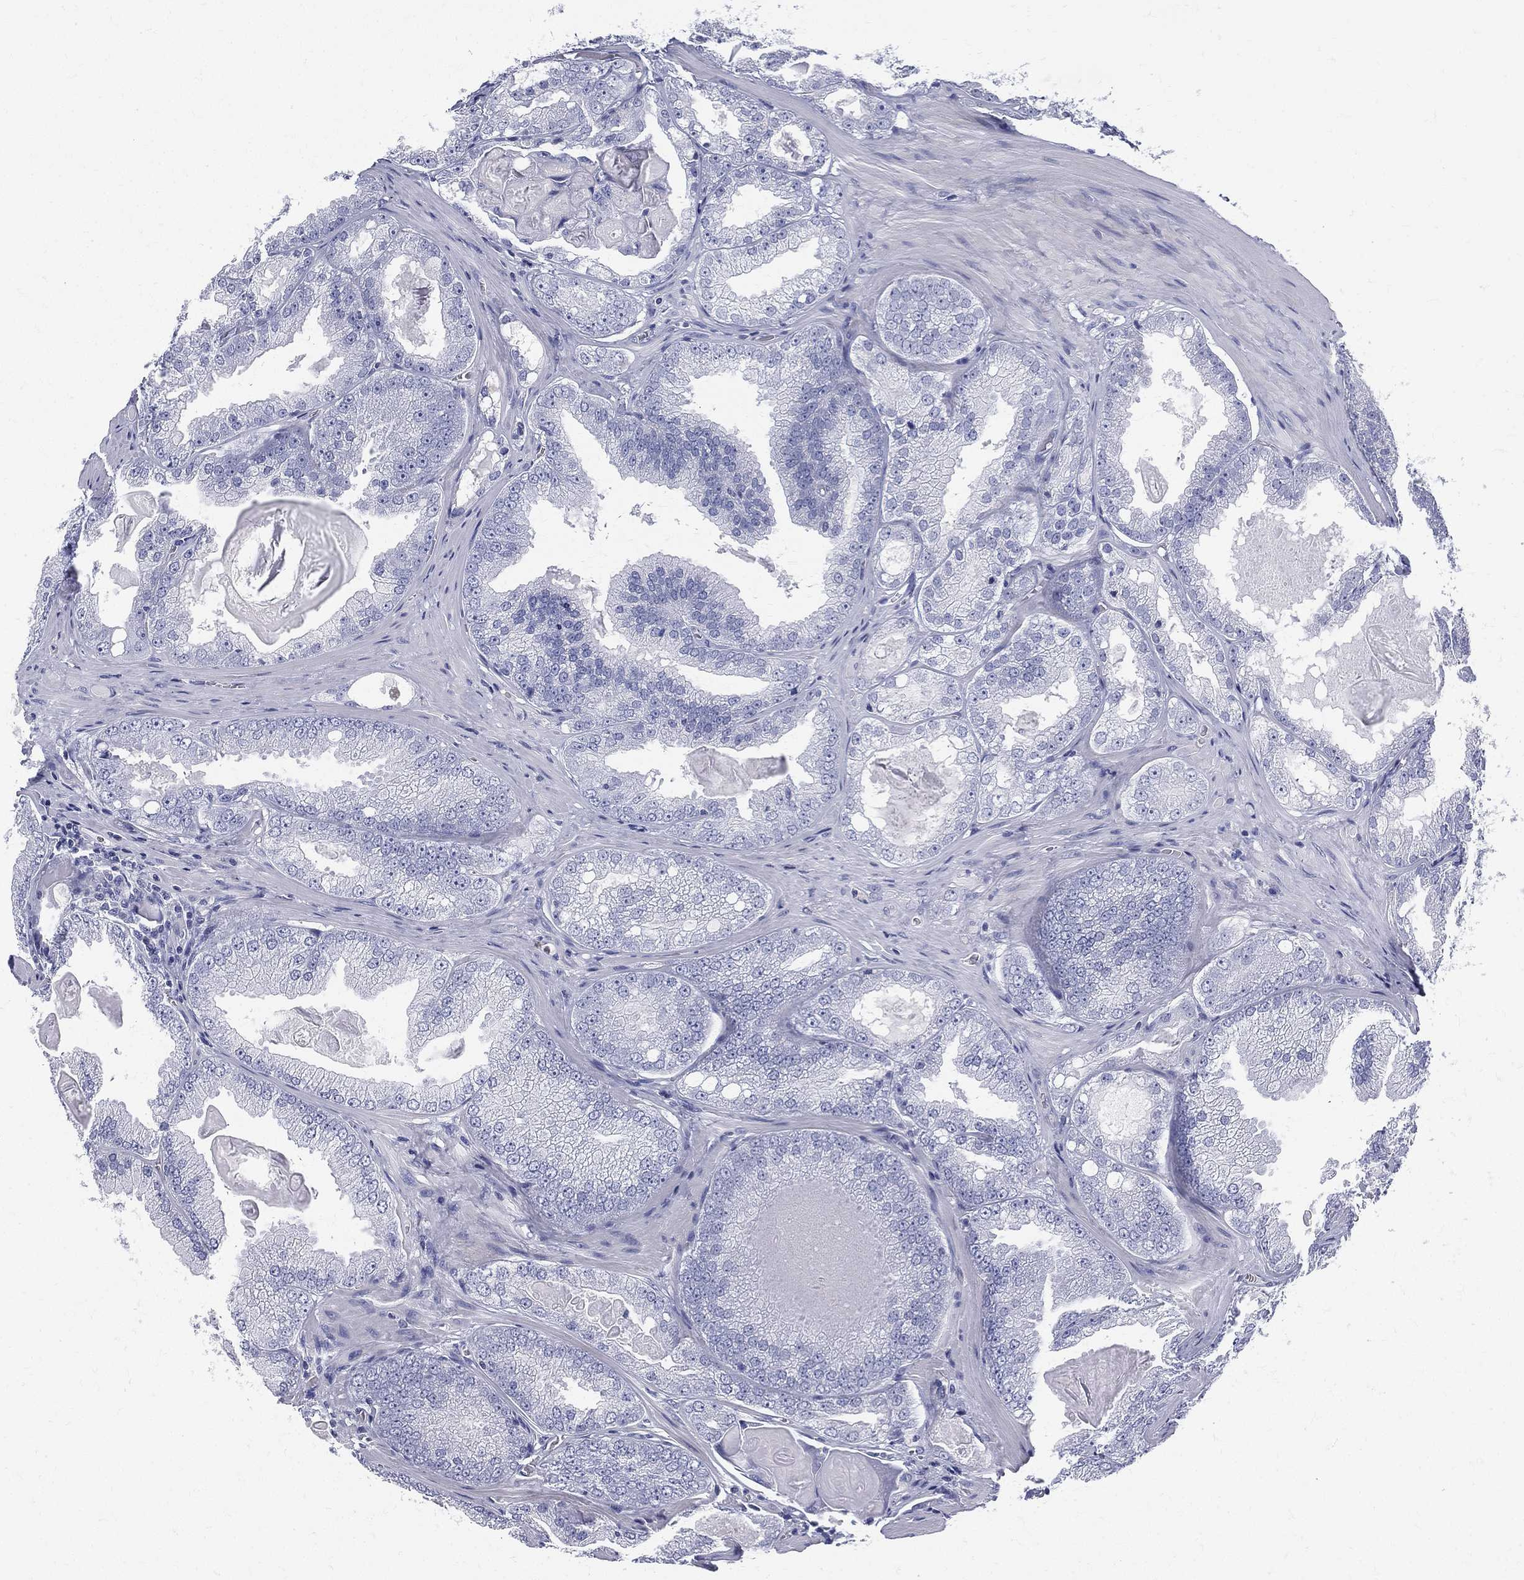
{"staining": {"intensity": "negative", "quantity": "none", "location": "none"}, "tissue": "prostate cancer", "cell_type": "Tumor cells", "image_type": "cancer", "snomed": [{"axis": "morphology", "description": "Adenocarcinoma, Low grade"}, {"axis": "topography", "description": "Prostate"}], "caption": "Tumor cells show no significant protein positivity in adenocarcinoma (low-grade) (prostate). (DAB IHC with hematoxylin counter stain).", "gene": "ETNPPL", "patient": {"sex": "male", "age": 72}}